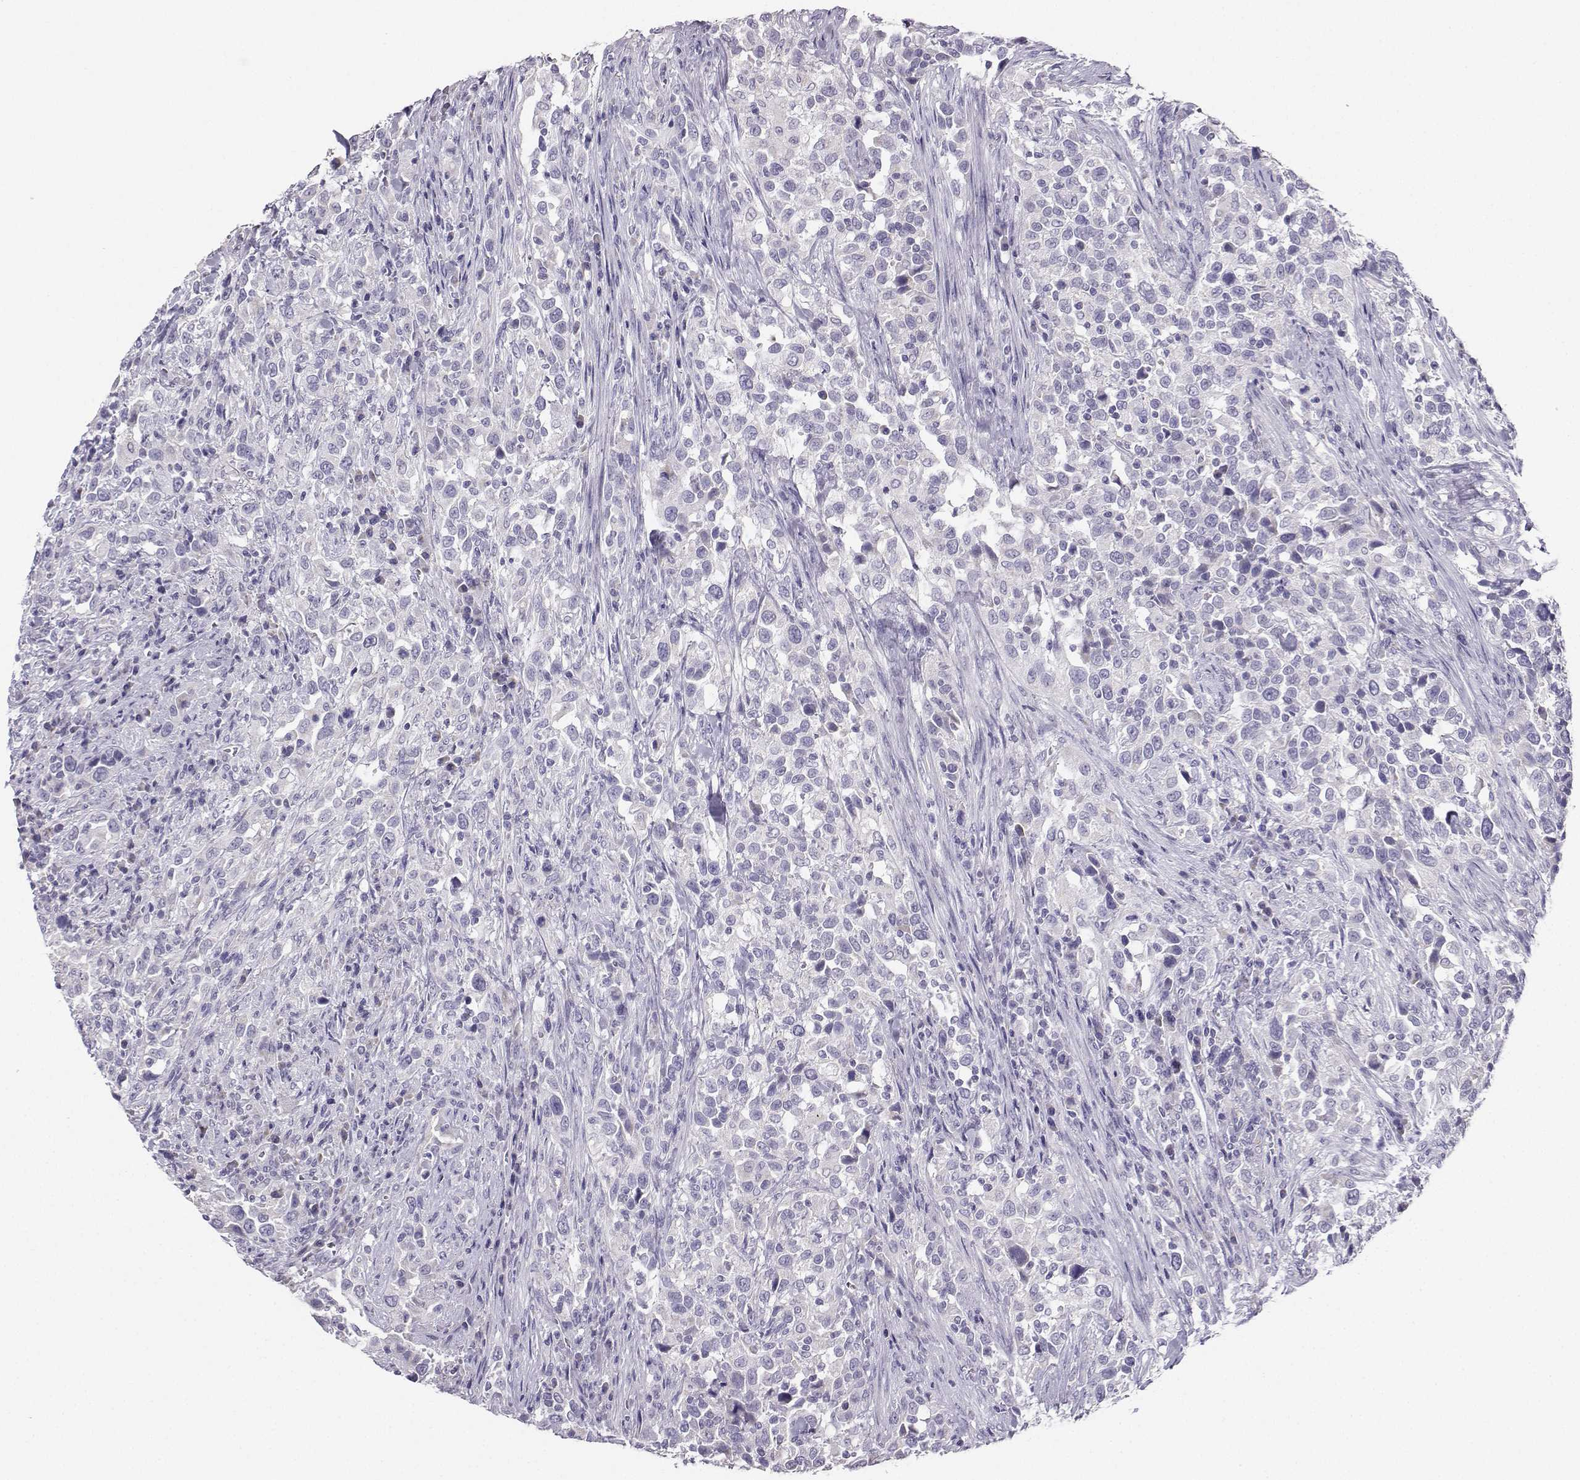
{"staining": {"intensity": "negative", "quantity": "none", "location": "none"}, "tissue": "urothelial cancer", "cell_type": "Tumor cells", "image_type": "cancer", "snomed": [{"axis": "morphology", "description": "Urothelial carcinoma, NOS"}, {"axis": "morphology", "description": "Urothelial carcinoma, High grade"}, {"axis": "topography", "description": "Urinary bladder"}], "caption": "IHC image of transitional cell carcinoma stained for a protein (brown), which displays no positivity in tumor cells. (DAB (3,3'-diaminobenzidine) immunohistochemistry (IHC) visualized using brightfield microscopy, high magnification).", "gene": "AVP", "patient": {"sex": "female", "age": 64}}